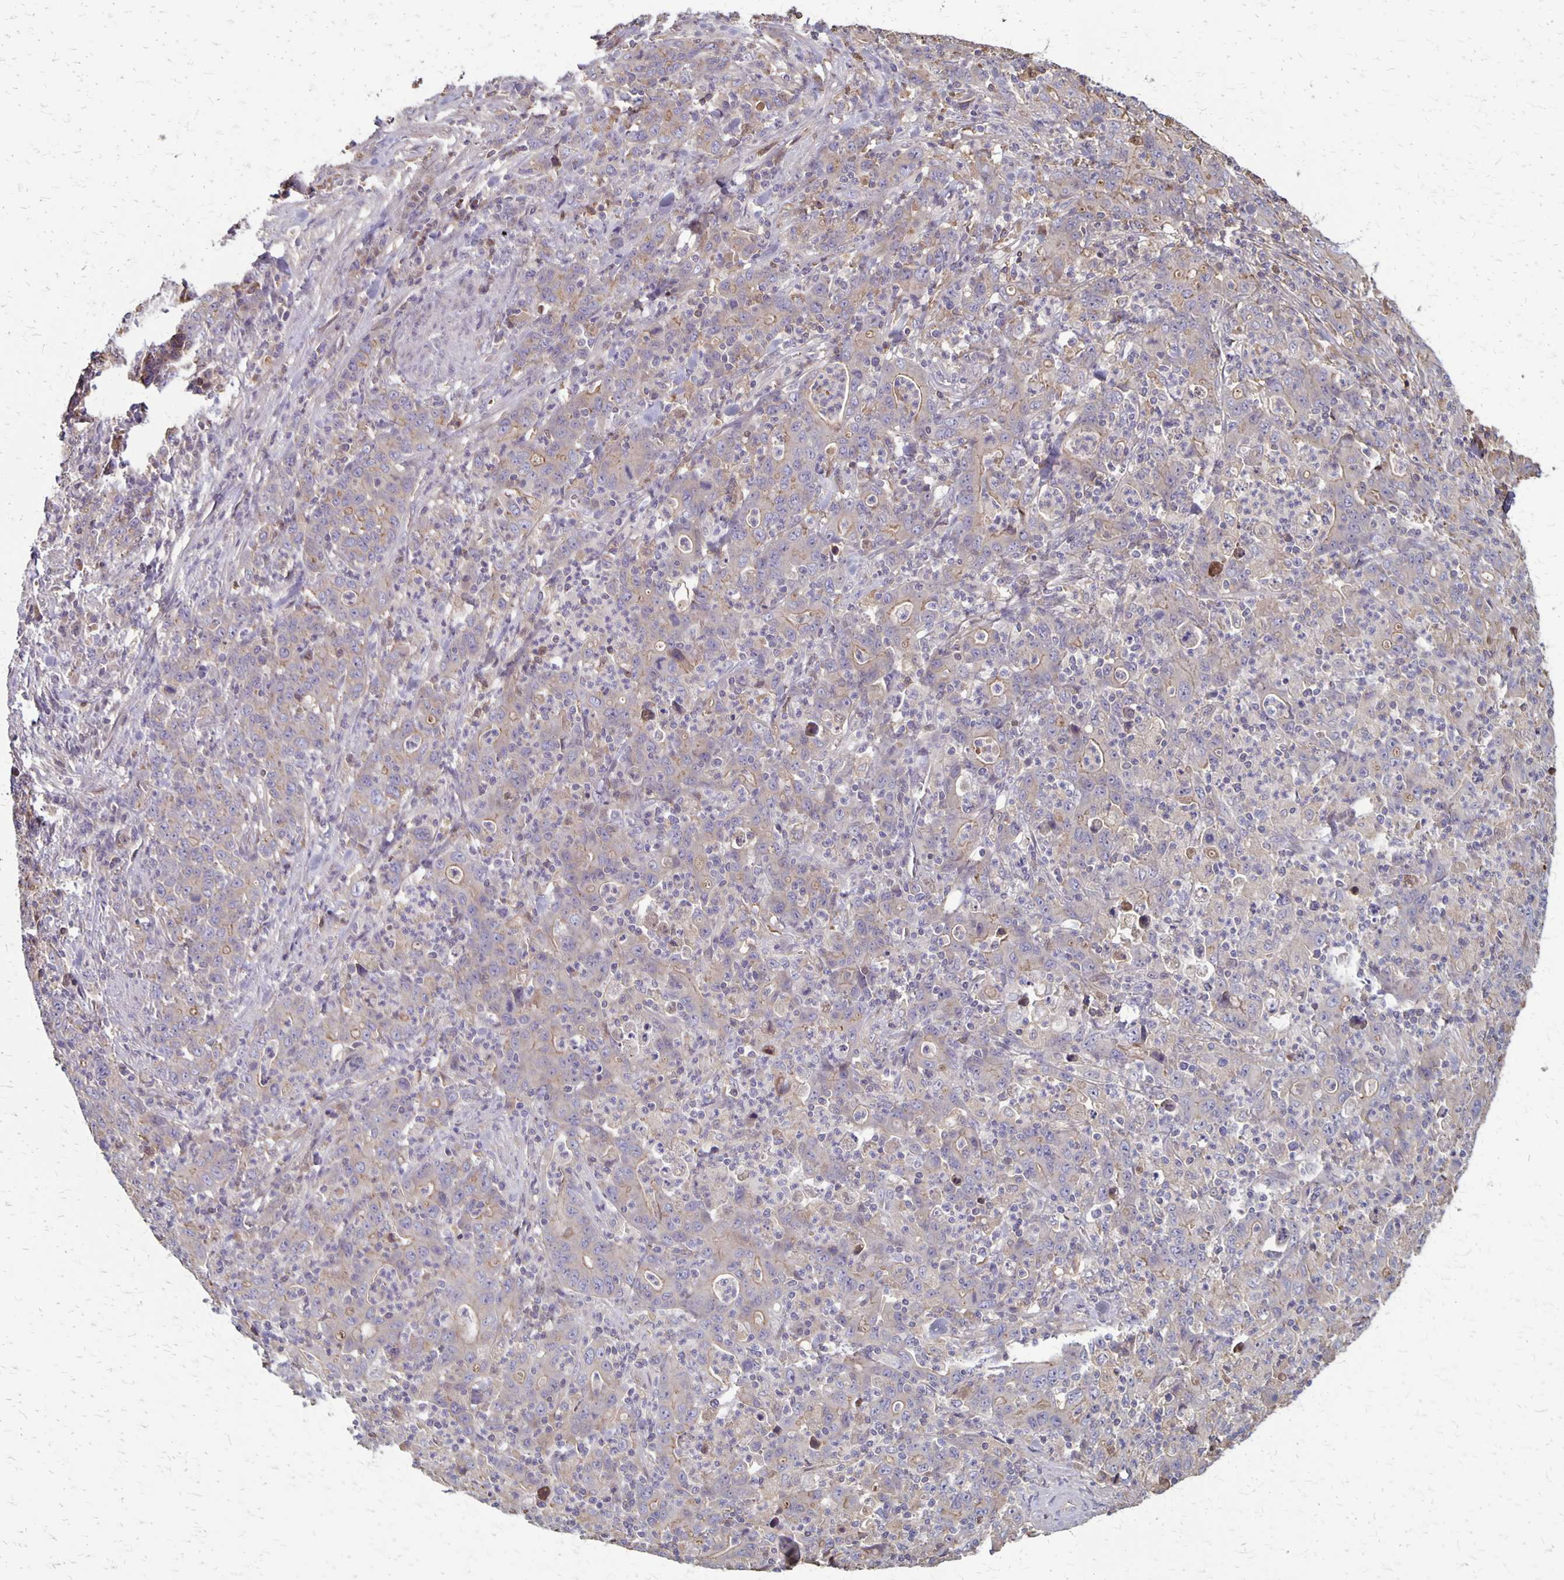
{"staining": {"intensity": "weak", "quantity": "<25%", "location": "cytoplasmic/membranous"}, "tissue": "stomach cancer", "cell_type": "Tumor cells", "image_type": "cancer", "snomed": [{"axis": "morphology", "description": "Adenocarcinoma, NOS"}, {"axis": "topography", "description": "Stomach, upper"}], "caption": "This is an immunohistochemistry (IHC) micrograph of stomach cancer (adenocarcinoma). There is no positivity in tumor cells.", "gene": "PROM2", "patient": {"sex": "male", "age": 69}}